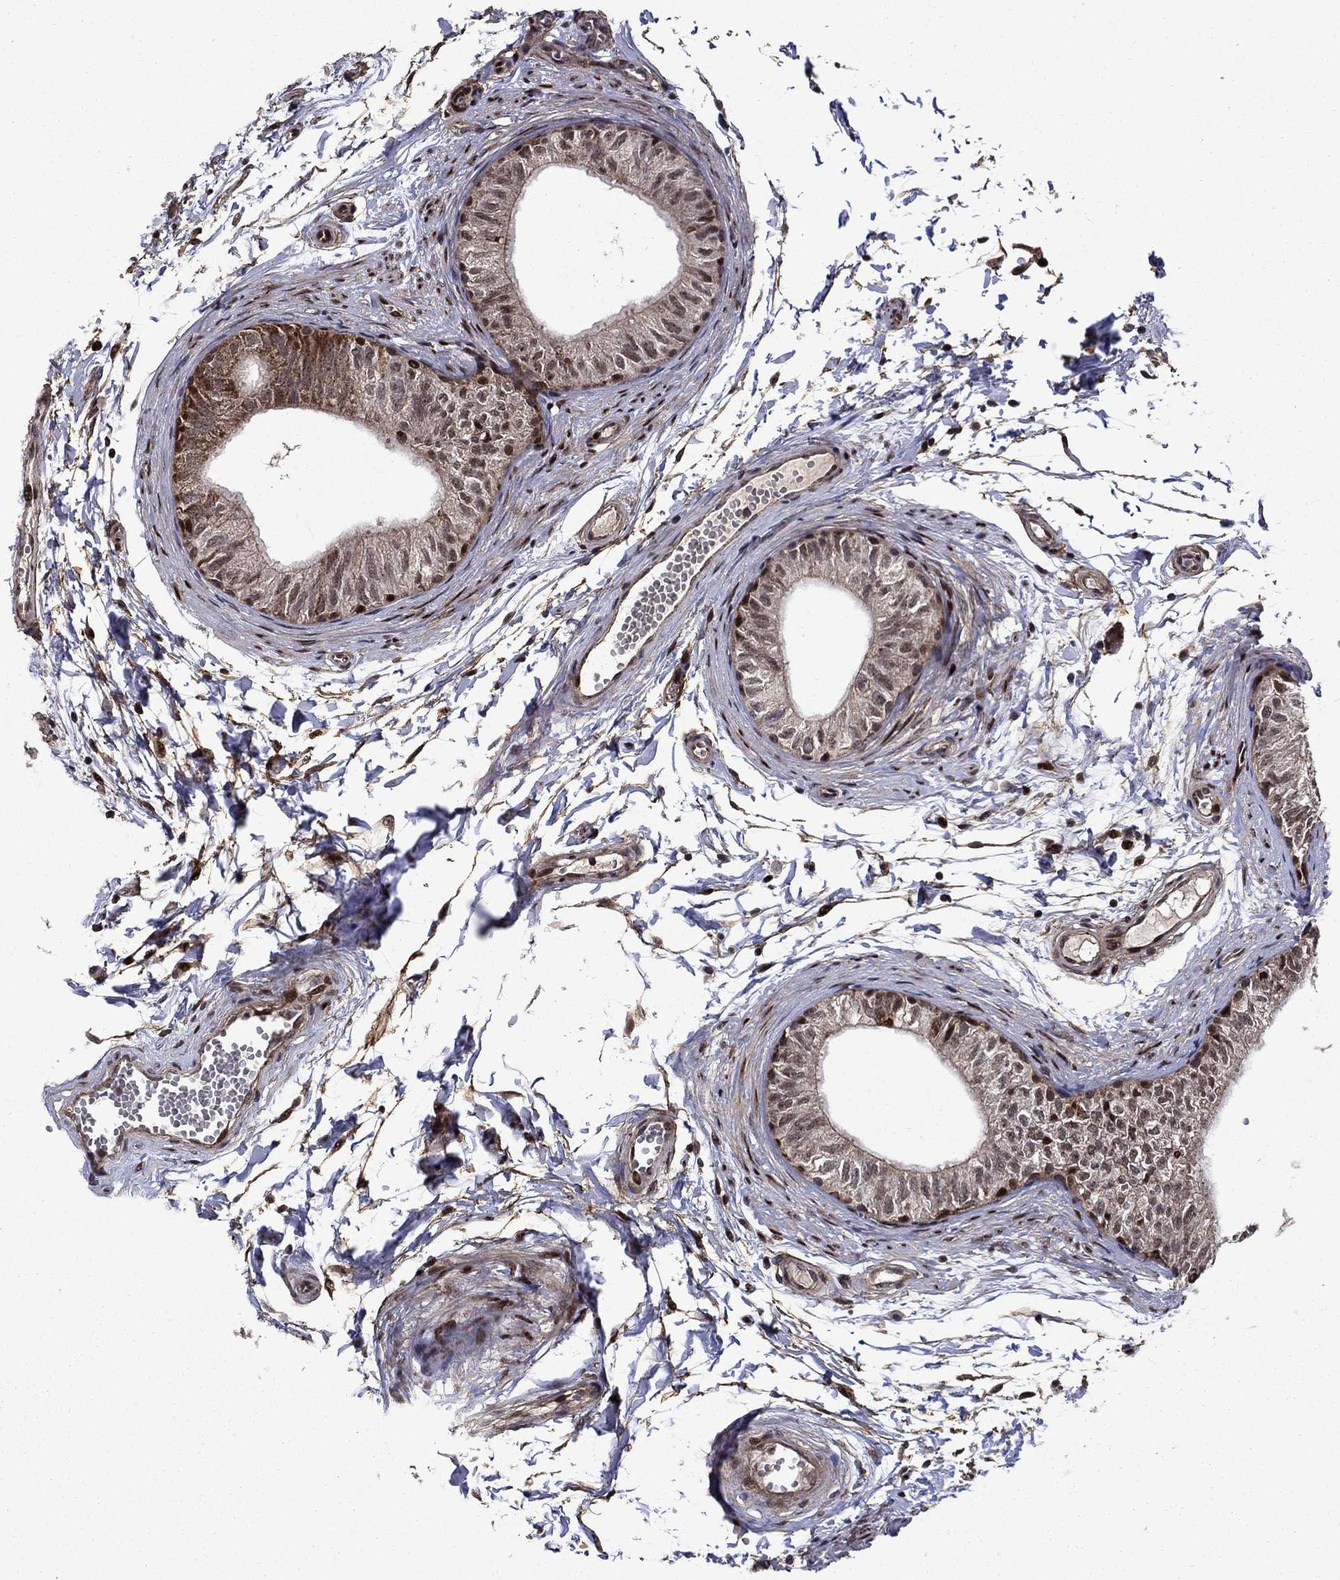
{"staining": {"intensity": "strong", "quantity": "<25%", "location": "cytoplasmic/membranous,nuclear"}, "tissue": "epididymis", "cell_type": "Glandular cells", "image_type": "normal", "snomed": [{"axis": "morphology", "description": "Normal tissue, NOS"}, {"axis": "topography", "description": "Epididymis"}], "caption": "Approximately <25% of glandular cells in normal epididymis reveal strong cytoplasmic/membranous,nuclear protein expression as visualized by brown immunohistochemical staining.", "gene": "AGTPBP1", "patient": {"sex": "male", "age": 22}}